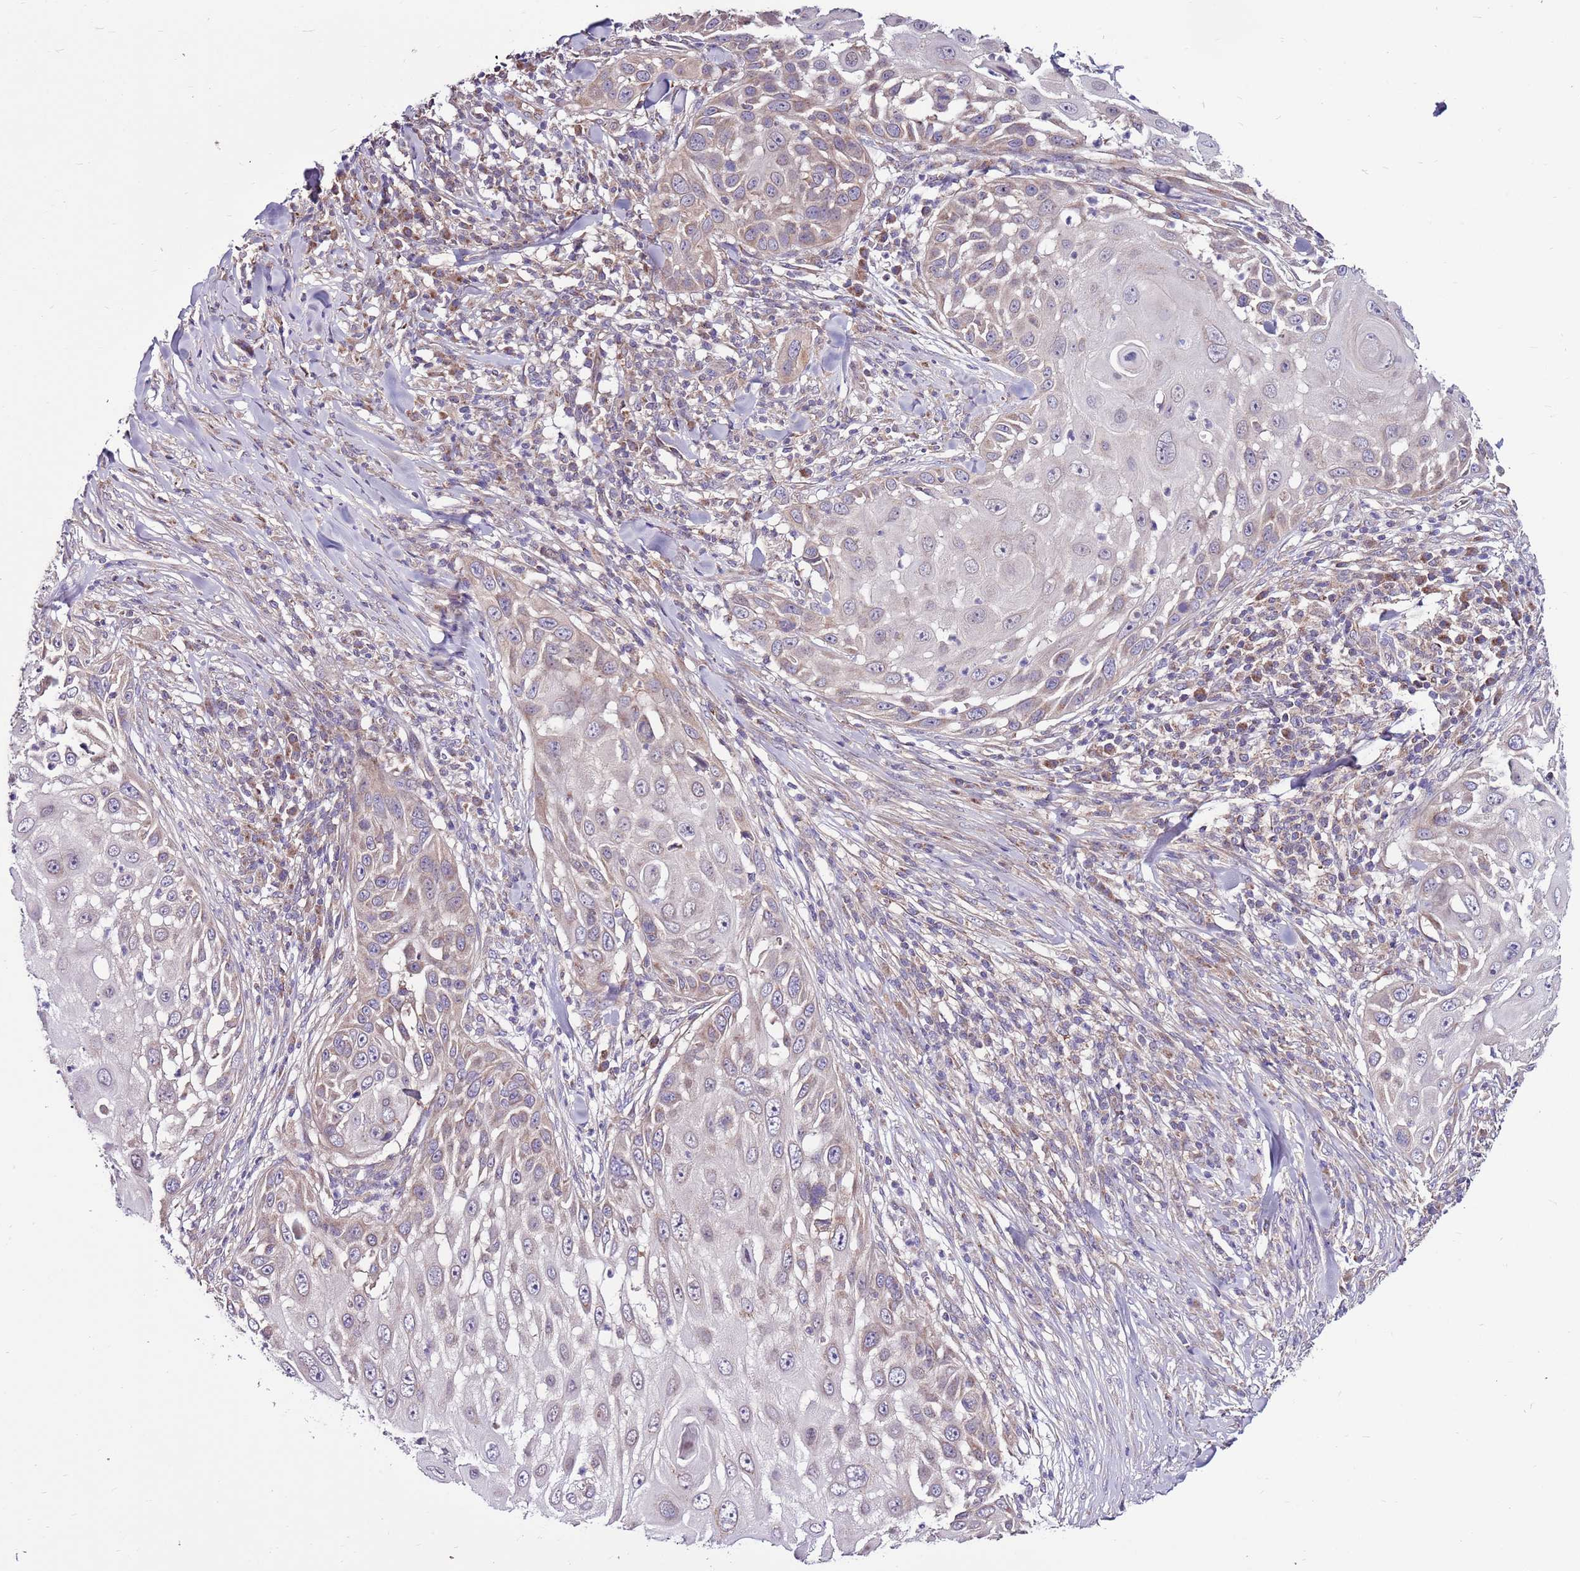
{"staining": {"intensity": "weak", "quantity": "<25%", "location": "cytoplasmic/membranous"}, "tissue": "skin cancer", "cell_type": "Tumor cells", "image_type": "cancer", "snomed": [{"axis": "morphology", "description": "Squamous cell carcinoma, NOS"}, {"axis": "topography", "description": "Skin"}], "caption": "Squamous cell carcinoma (skin) stained for a protein using IHC shows no staining tumor cells.", "gene": "SMG1", "patient": {"sex": "female", "age": 44}}